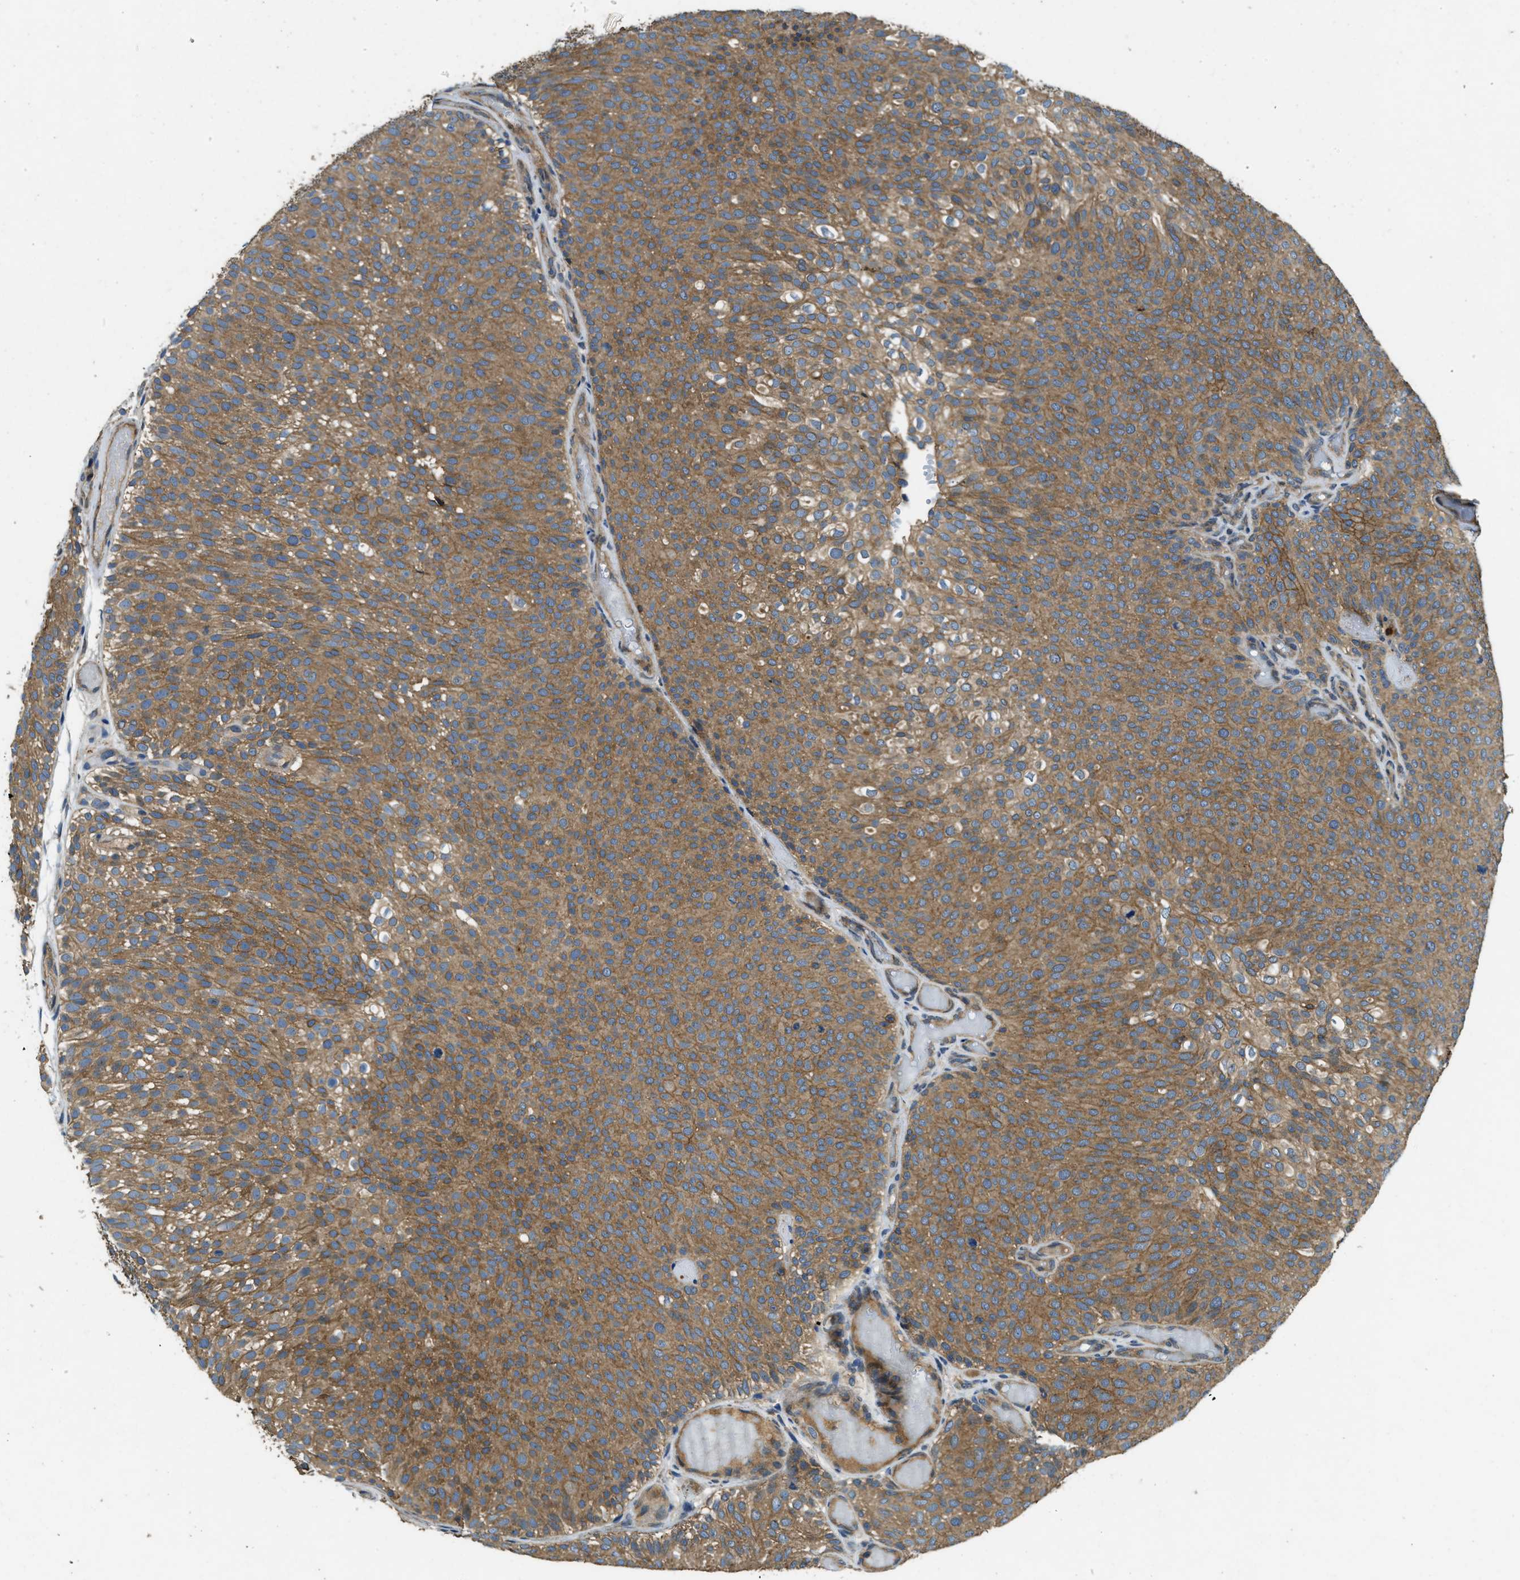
{"staining": {"intensity": "moderate", "quantity": ">75%", "location": "cytoplasmic/membranous"}, "tissue": "urothelial cancer", "cell_type": "Tumor cells", "image_type": "cancer", "snomed": [{"axis": "morphology", "description": "Urothelial carcinoma, Low grade"}, {"axis": "topography", "description": "Urinary bladder"}], "caption": "Moderate cytoplasmic/membranous expression for a protein is seen in approximately >75% of tumor cells of urothelial carcinoma (low-grade) using immunohistochemistry.", "gene": "ATP8B1", "patient": {"sex": "male", "age": 78}}